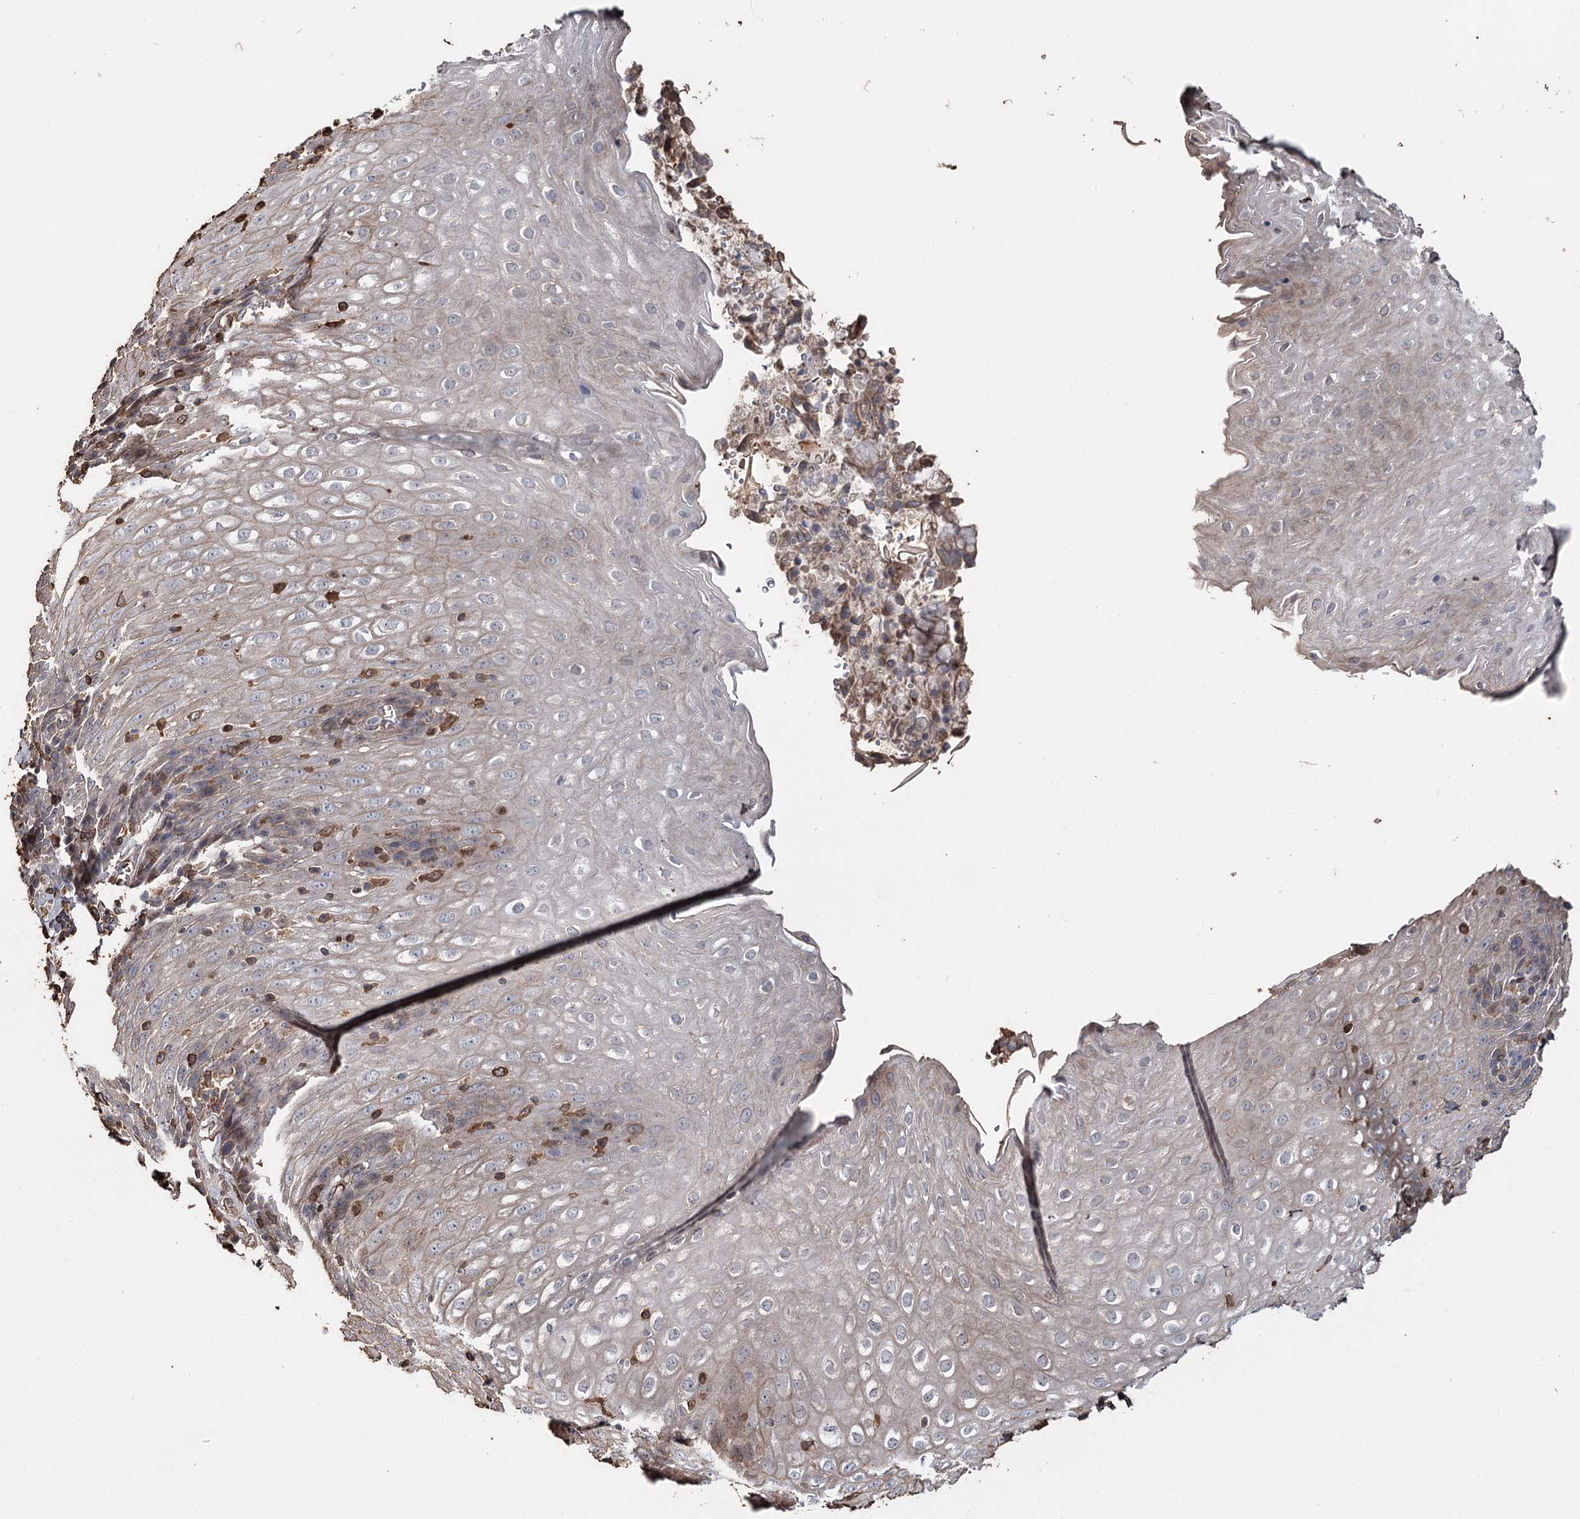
{"staining": {"intensity": "moderate", "quantity": "<25%", "location": "cytoplasmic/membranous"}, "tissue": "esophagus", "cell_type": "Squamous epithelial cells", "image_type": "normal", "snomed": [{"axis": "morphology", "description": "Normal tissue, NOS"}, {"axis": "topography", "description": "Esophagus"}], "caption": "A low amount of moderate cytoplasmic/membranous staining is appreciated in about <25% of squamous epithelial cells in normal esophagus.", "gene": "SYVN1", "patient": {"sex": "female", "age": 61}}